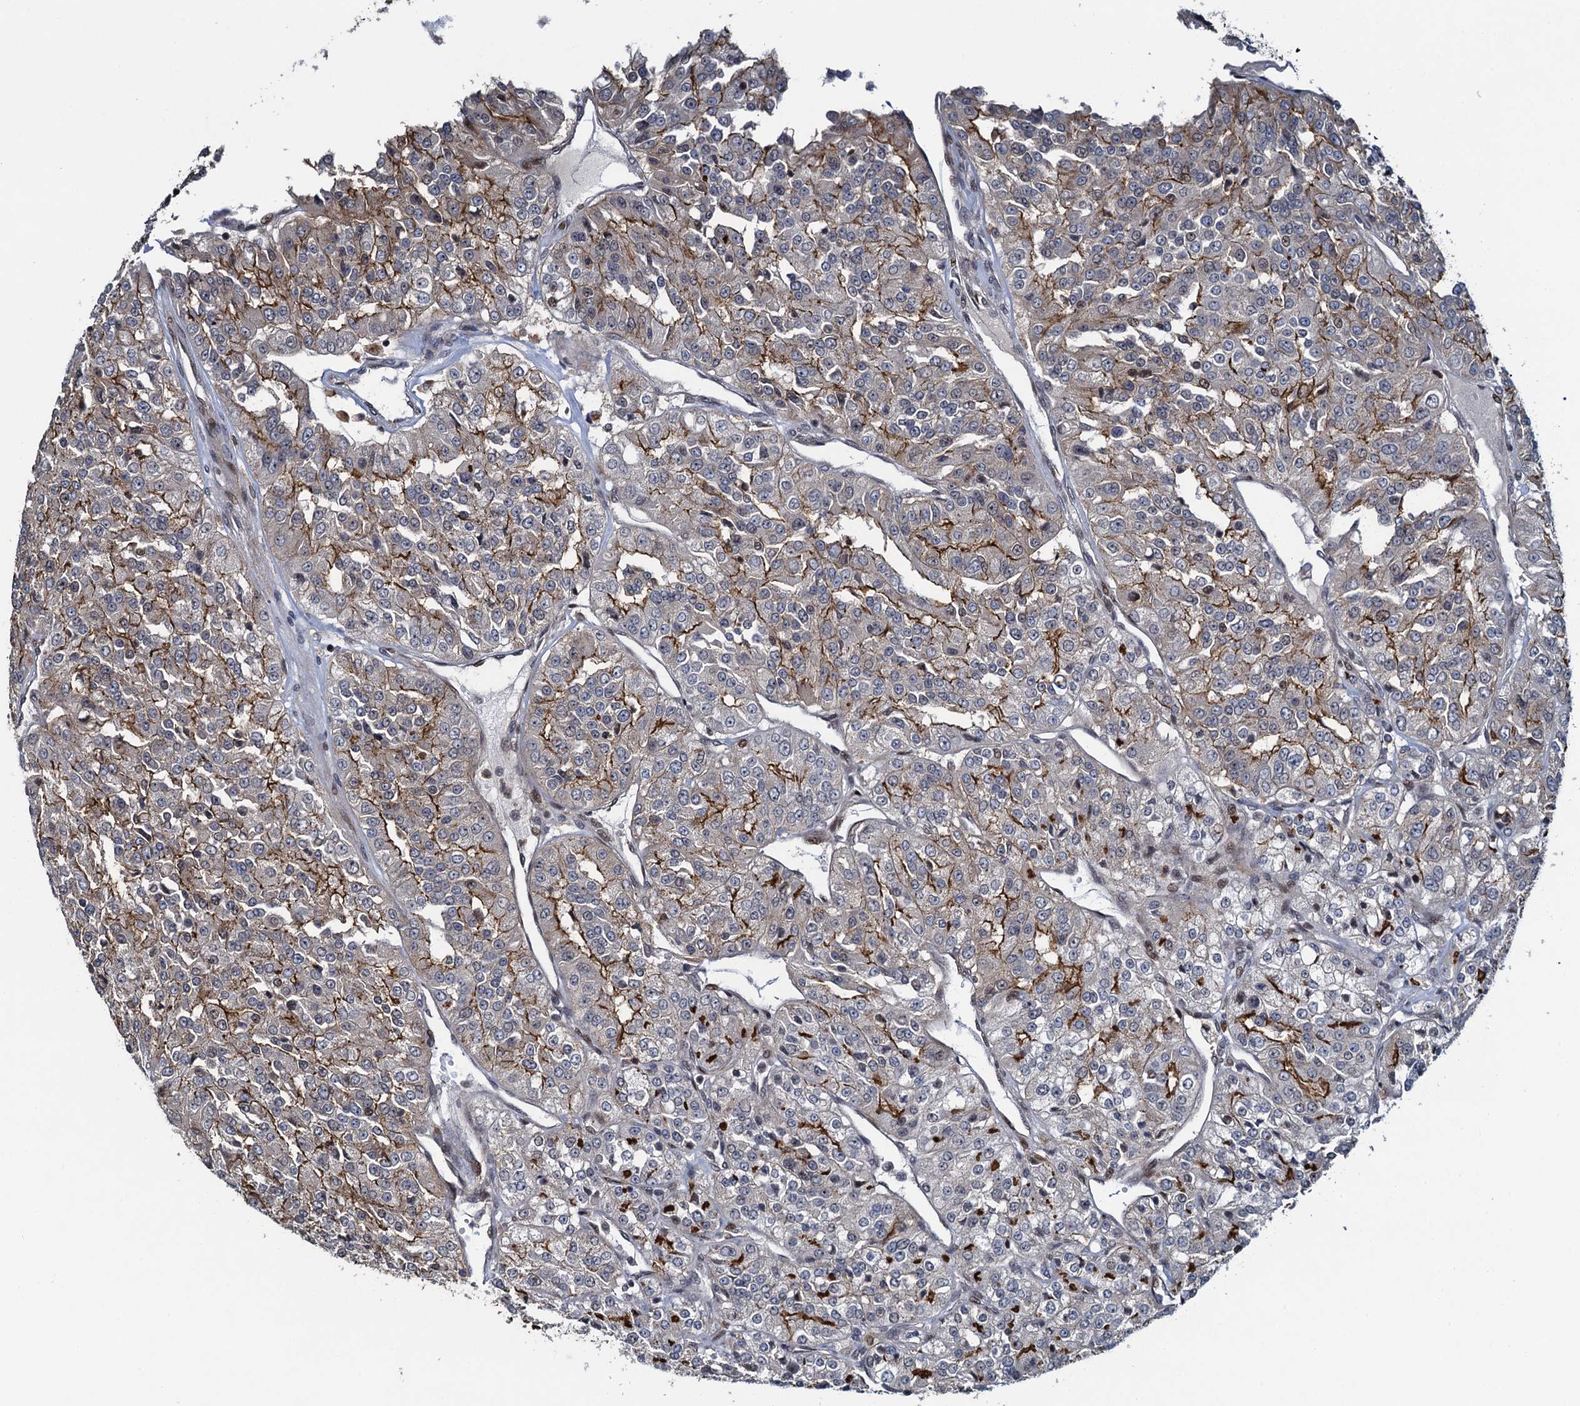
{"staining": {"intensity": "strong", "quantity": "25%-75%", "location": "cytoplasmic/membranous"}, "tissue": "renal cancer", "cell_type": "Tumor cells", "image_type": "cancer", "snomed": [{"axis": "morphology", "description": "Adenocarcinoma, NOS"}, {"axis": "topography", "description": "Kidney"}], "caption": "Immunohistochemistry (DAB) staining of human renal adenocarcinoma exhibits strong cytoplasmic/membranous protein positivity in approximately 25%-75% of tumor cells.", "gene": "ATOSA", "patient": {"sex": "female", "age": 63}}